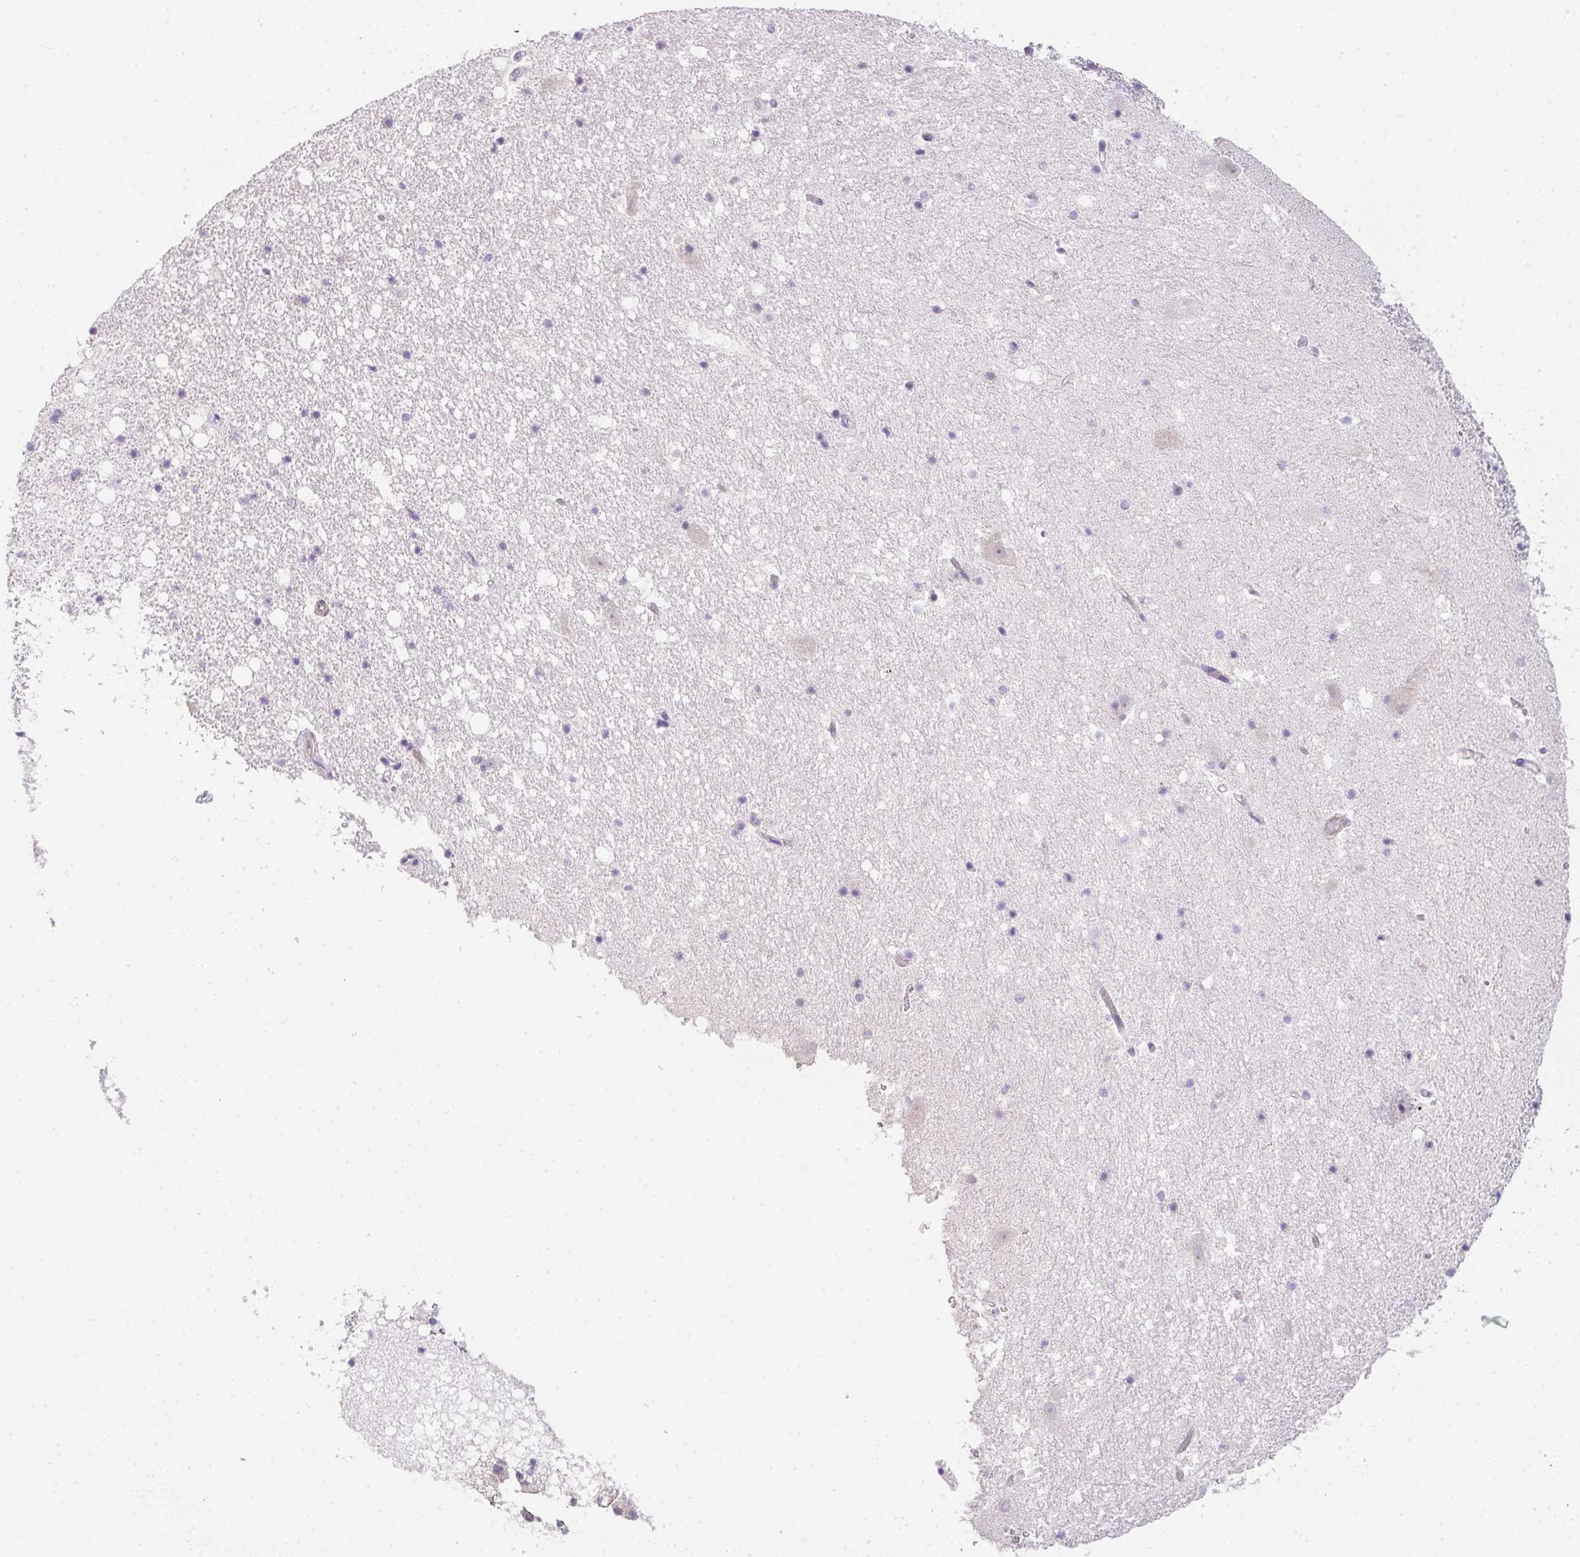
{"staining": {"intensity": "negative", "quantity": "none", "location": "none"}, "tissue": "hippocampus", "cell_type": "Glial cells", "image_type": "normal", "snomed": [{"axis": "morphology", "description": "Normal tissue, NOS"}, {"axis": "topography", "description": "Hippocampus"}], "caption": "DAB (3,3'-diaminobenzidine) immunohistochemical staining of benign human hippocampus reveals no significant staining in glial cells. (Brightfield microscopy of DAB (3,3'-diaminobenzidine) immunohistochemistry (IHC) at high magnification).", "gene": "FILIP1", "patient": {"sex": "female", "age": 42}}